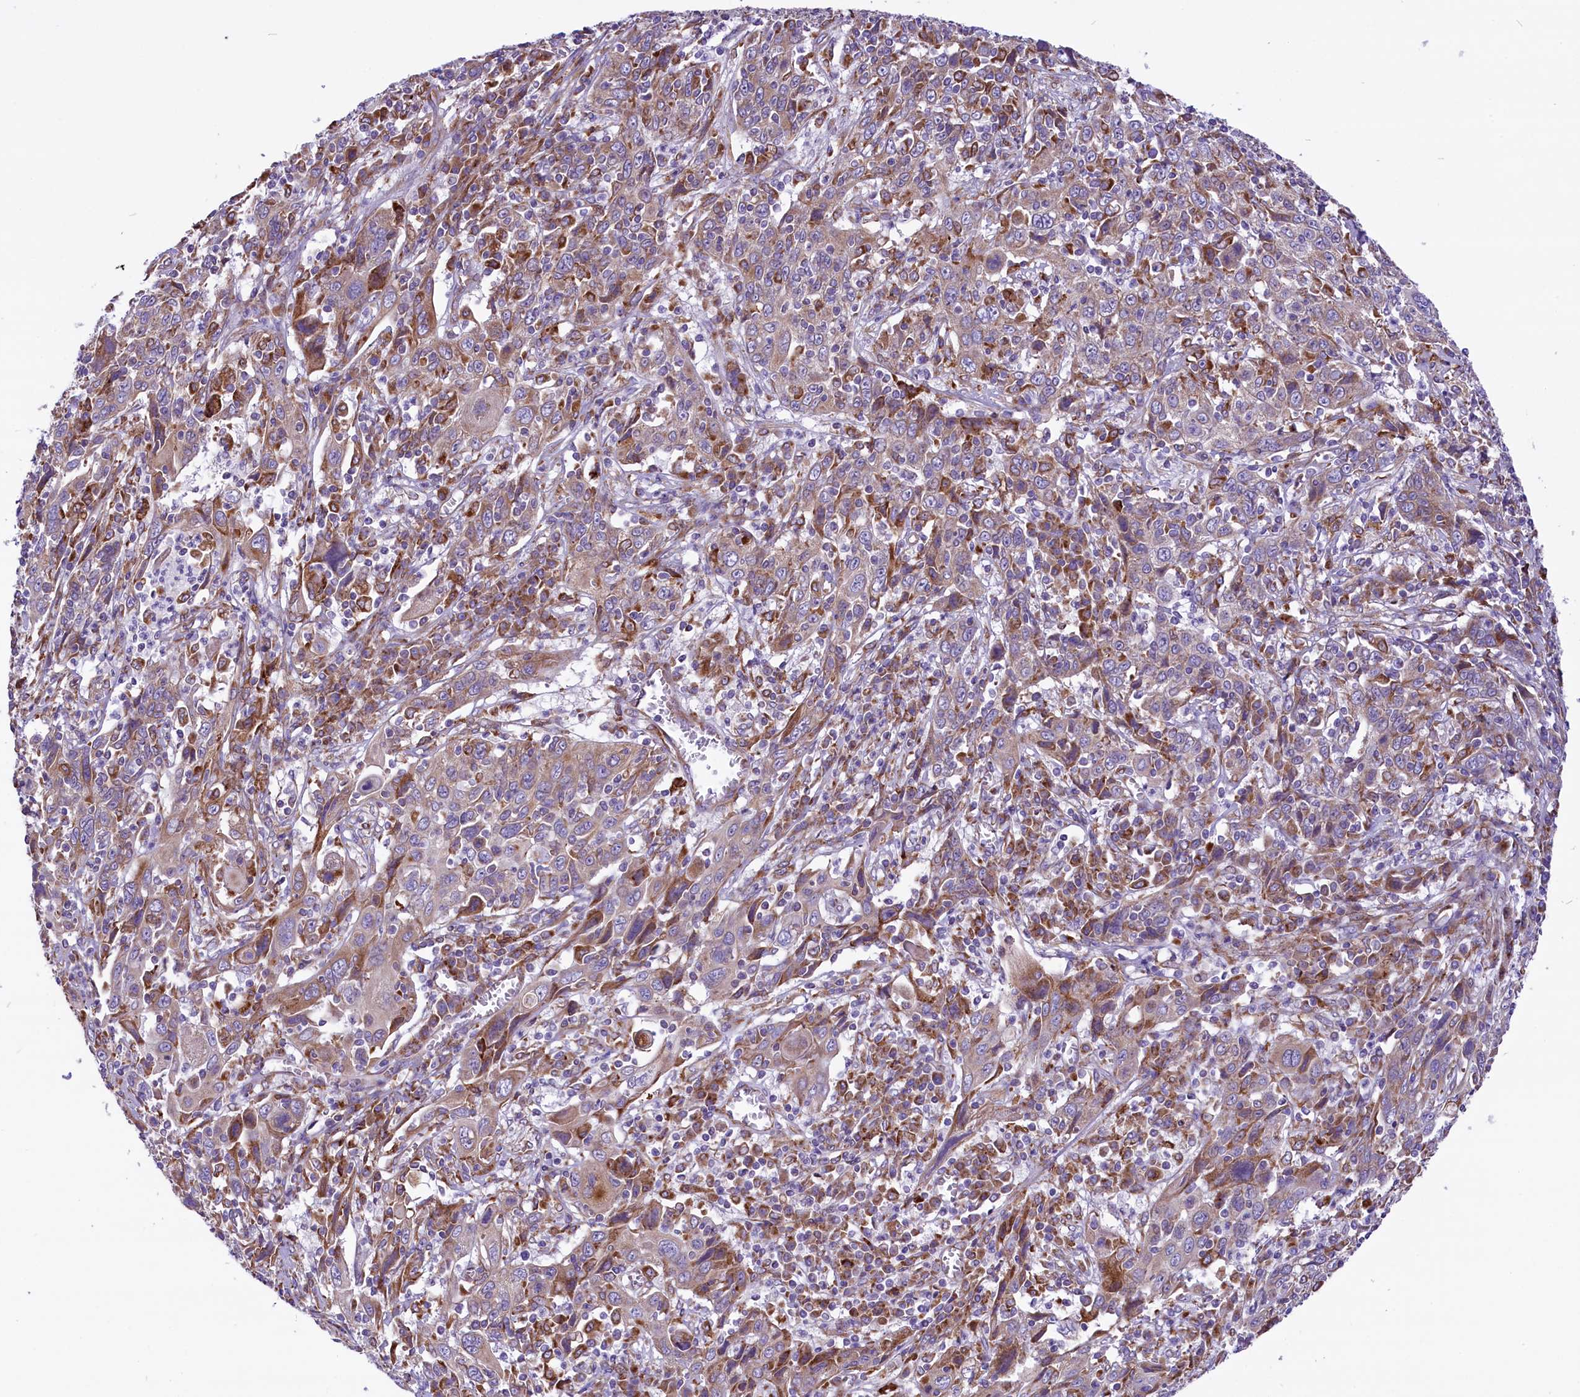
{"staining": {"intensity": "weak", "quantity": "<25%", "location": "cytoplasmic/membranous"}, "tissue": "cervical cancer", "cell_type": "Tumor cells", "image_type": "cancer", "snomed": [{"axis": "morphology", "description": "Squamous cell carcinoma, NOS"}, {"axis": "topography", "description": "Cervix"}], "caption": "A histopathology image of human cervical cancer is negative for staining in tumor cells.", "gene": "PTPRU", "patient": {"sex": "female", "age": 46}}